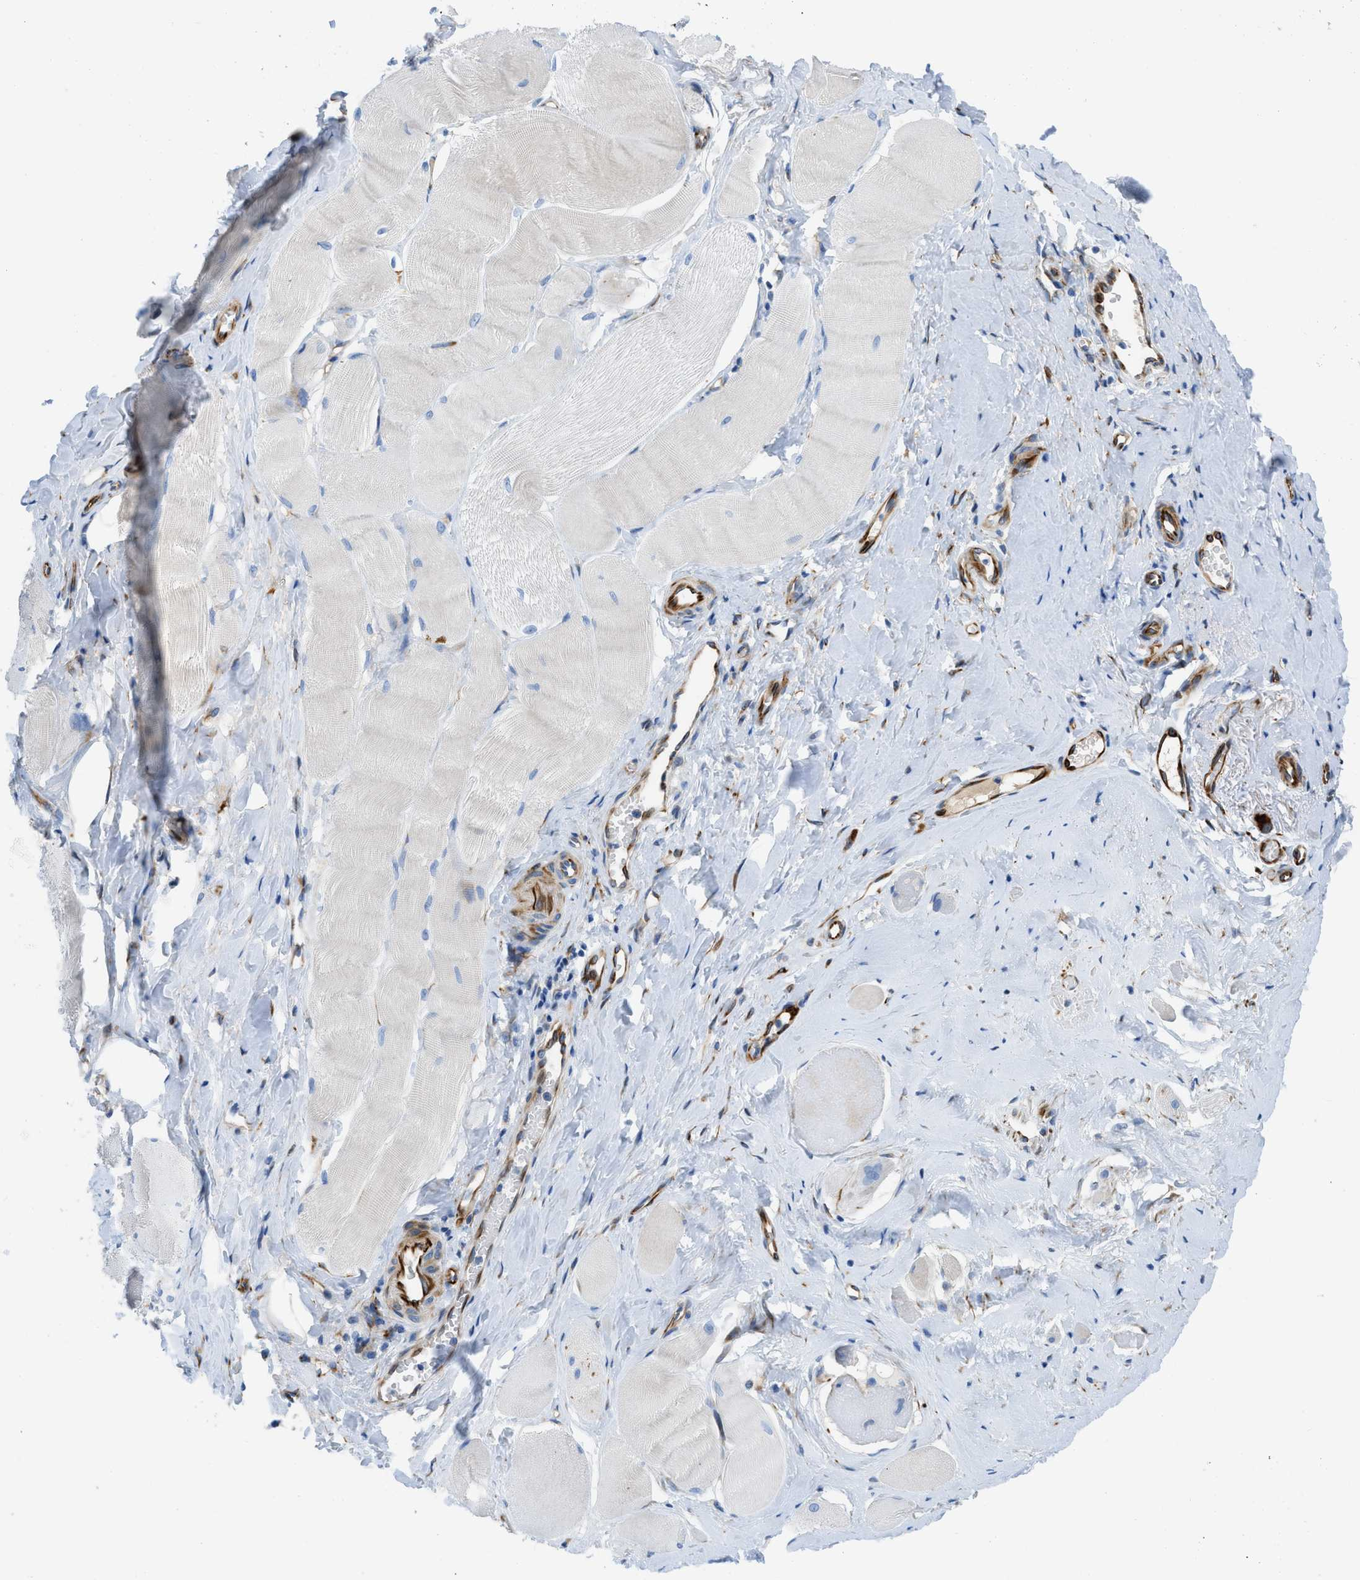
{"staining": {"intensity": "negative", "quantity": "none", "location": "none"}, "tissue": "skeletal muscle", "cell_type": "Myocytes", "image_type": "normal", "snomed": [{"axis": "morphology", "description": "Normal tissue, NOS"}, {"axis": "morphology", "description": "Squamous cell carcinoma, NOS"}, {"axis": "topography", "description": "Skeletal muscle"}], "caption": "Immunohistochemical staining of benign skeletal muscle exhibits no significant staining in myocytes.", "gene": "XCR1", "patient": {"sex": "male", "age": 51}}